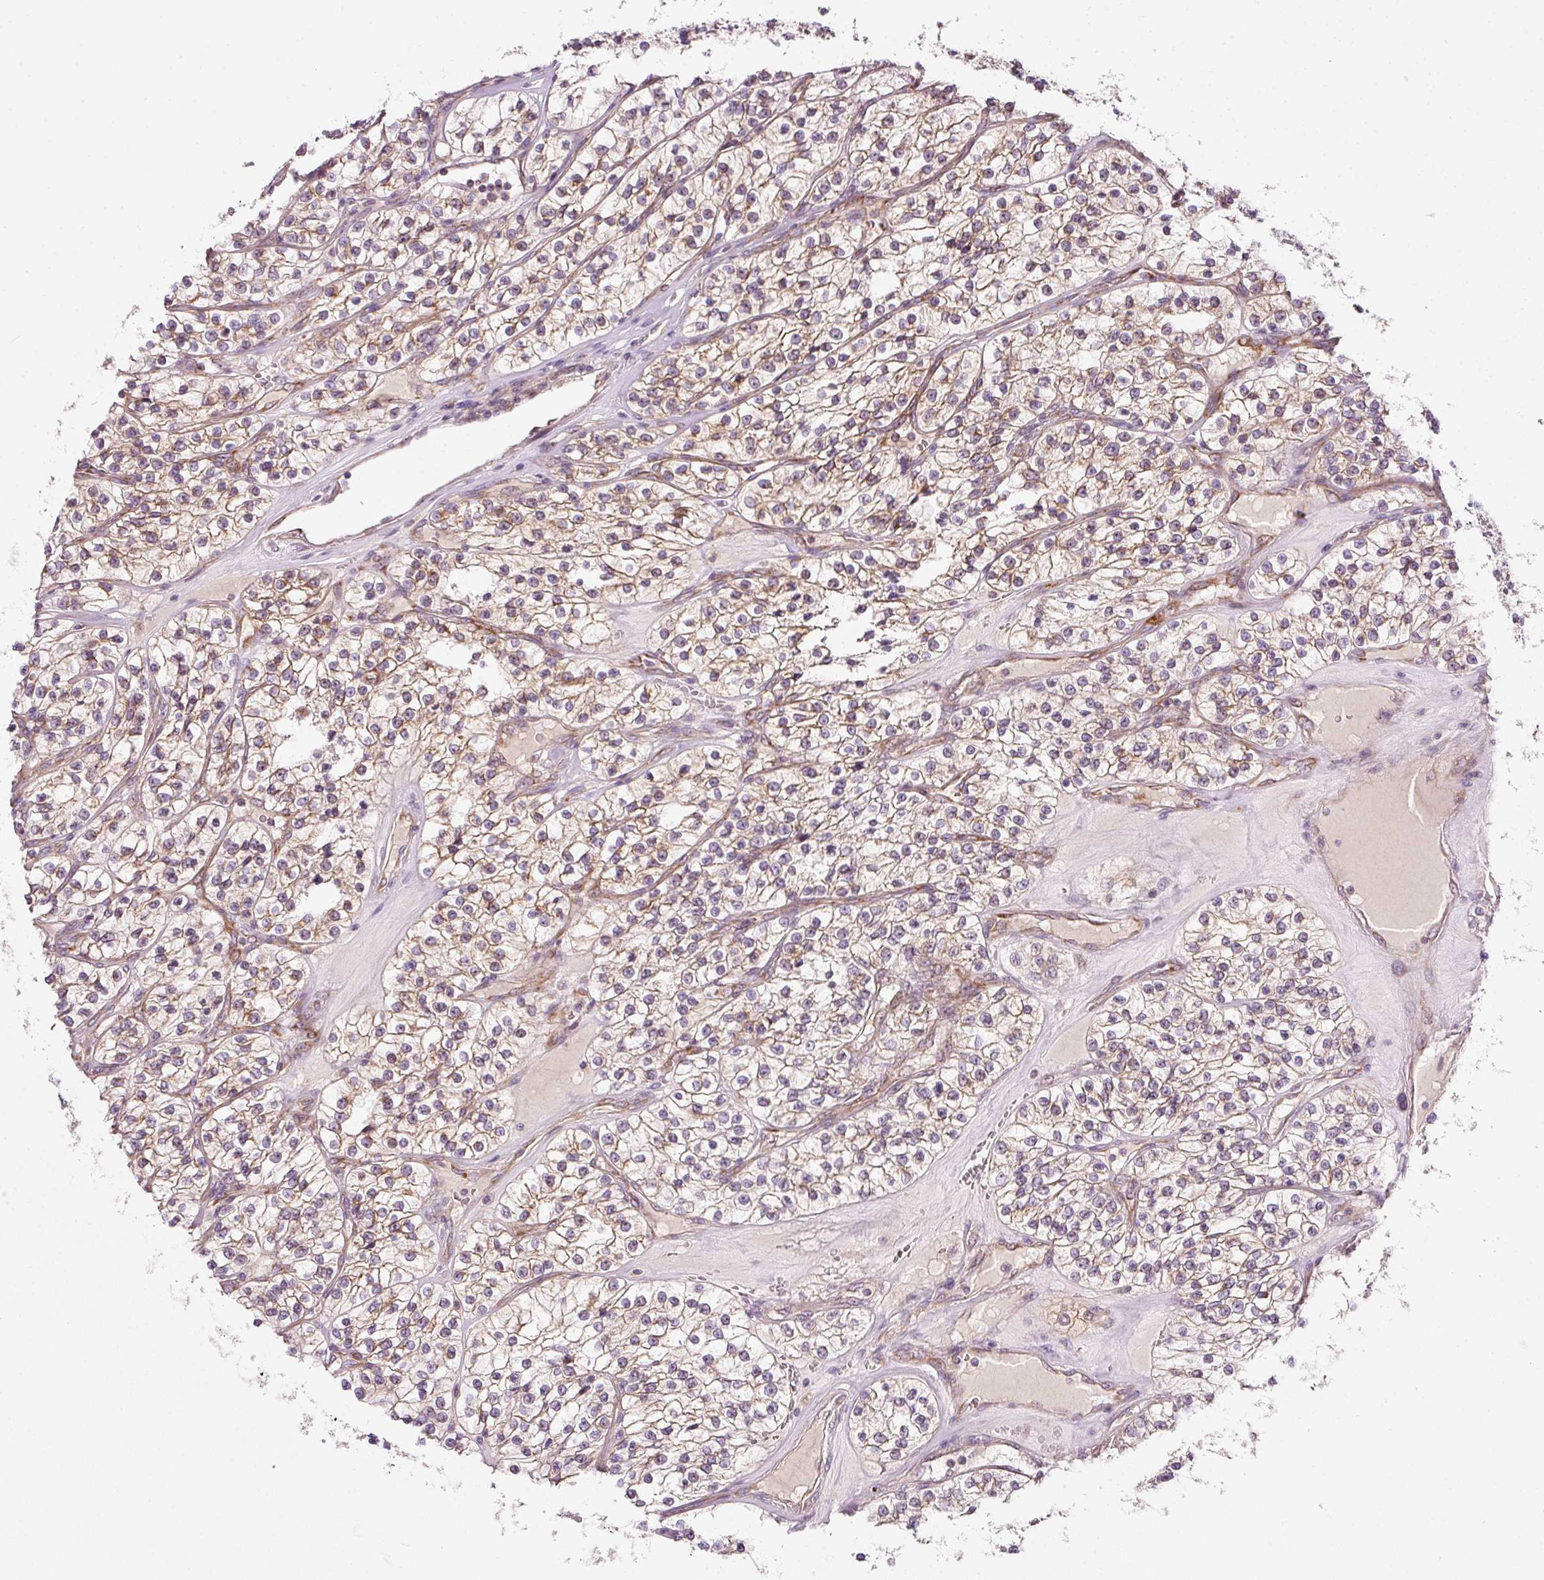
{"staining": {"intensity": "weak", "quantity": ">75%", "location": "cytoplasmic/membranous"}, "tissue": "renal cancer", "cell_type": "Tumor cells", "image_type": "cancer", "snomed": [{"axis": "morphology", "description": "Adenocarcinoma, NOS"}, {"axis": "topography", "description": "Kidney"}], "caption": "Renal cancer (adenocarcinoma) stained with DAB (3,3'-diaminobenzidine) immunohistochemistry (IHC) shows low levels of weak cytoplasmic/membranous staining in approximately >75% of tumor cells. The protein is stained brown, and the nuclei are stained in blue (DAB IHC with brightfield microscopy, high magnification).", "gene": "FAM78B", "patient": {"sex": "female", "age": 57}}